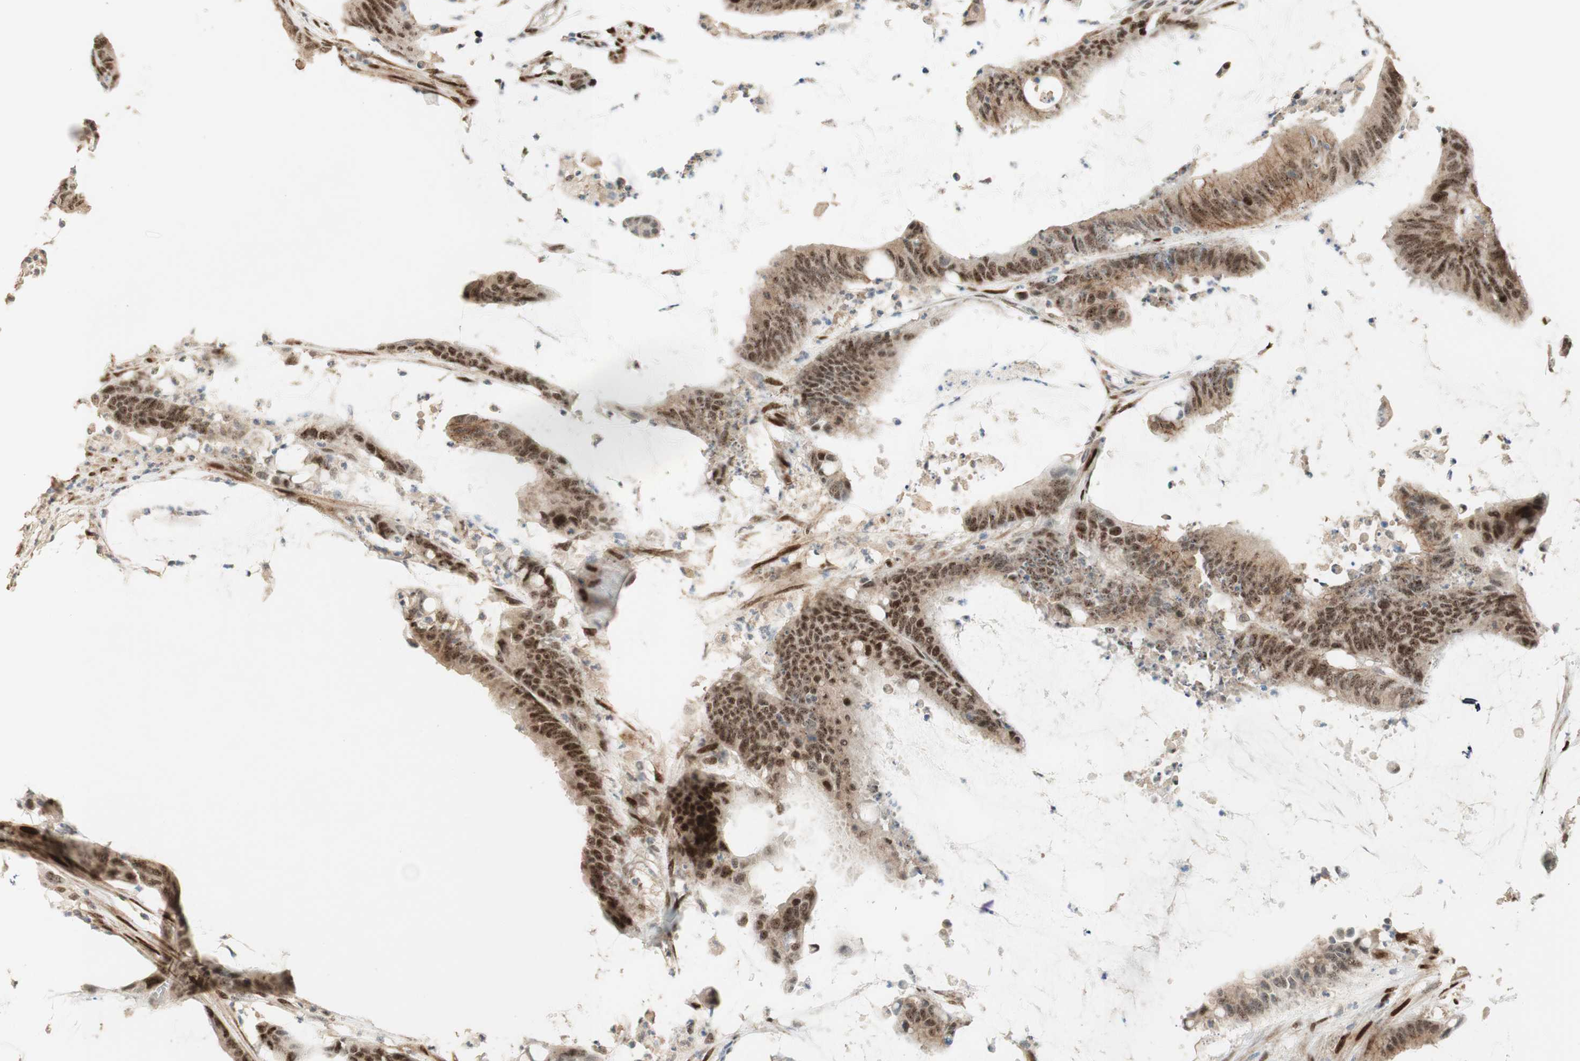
{"staining": {"intensity": "strong", "quantity": ">75%", "location": "nuclear"}, "tissue": "colorectal cancer", "cell_type": "Tumor cells", "image_type": "cancer", "snomed": [{"axis": "morphology", "description": "Adenocarcinoma, NOS"}, {"axis": "topography", "description": "Rectum"}], "caption": "High-power microscopy captured an IHC micrograph of colorectal cancer, revealing strong nuclear staining in approximately >75% of tumor cells.", "gene": "FOXP1", "patient": {"sex": "female", "age": 66}}